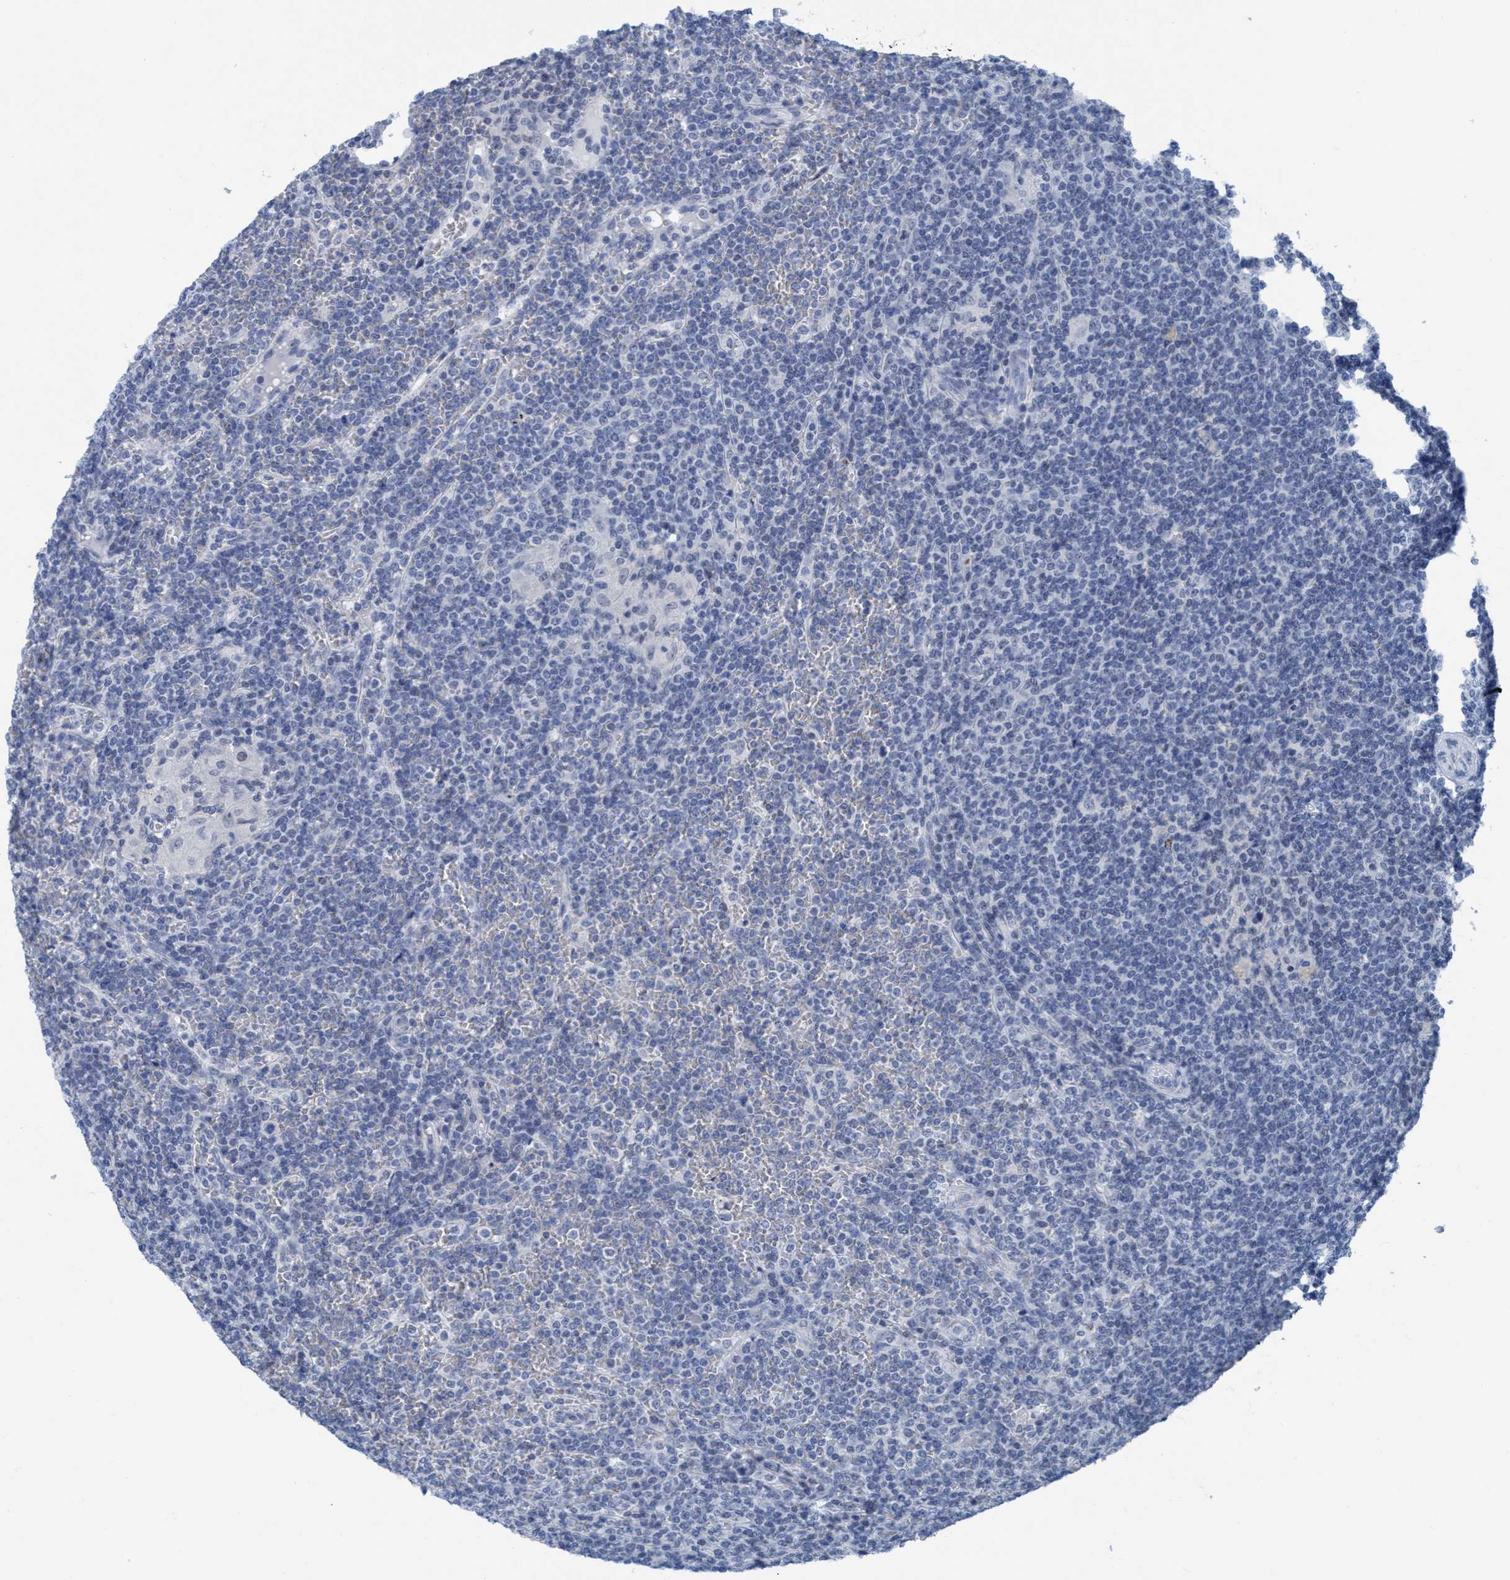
{"staining": {"intensity": "negative", "quantity": "none", "location": "none"}, "tissue": "lymphoma", "cell_type": "Tumor cells", "image_type": "cancer", "snomed": [{"axis": "morphology", "description": "Malignant lymphoma, non-Hodgkin's type, Low grade"}, {"axis": "topography", "description": "Spleen"}], "caption": "High magnification brightfield microscopy of malignant lymphoma, non-Hodgkin's type (low-grade) stained with DAB (3,3'-diaminobenzidine) (brown) and counterstained with hematoxylin (blue): tumor cells show no significant expression. The staining is performed using DAB (3,3'-diaminobenzidine) brown chromogen with nuclei counter-stained in using hematoxylin.", "gene": "DNAI1", "patient": {"sex": "female", "age": 19}}